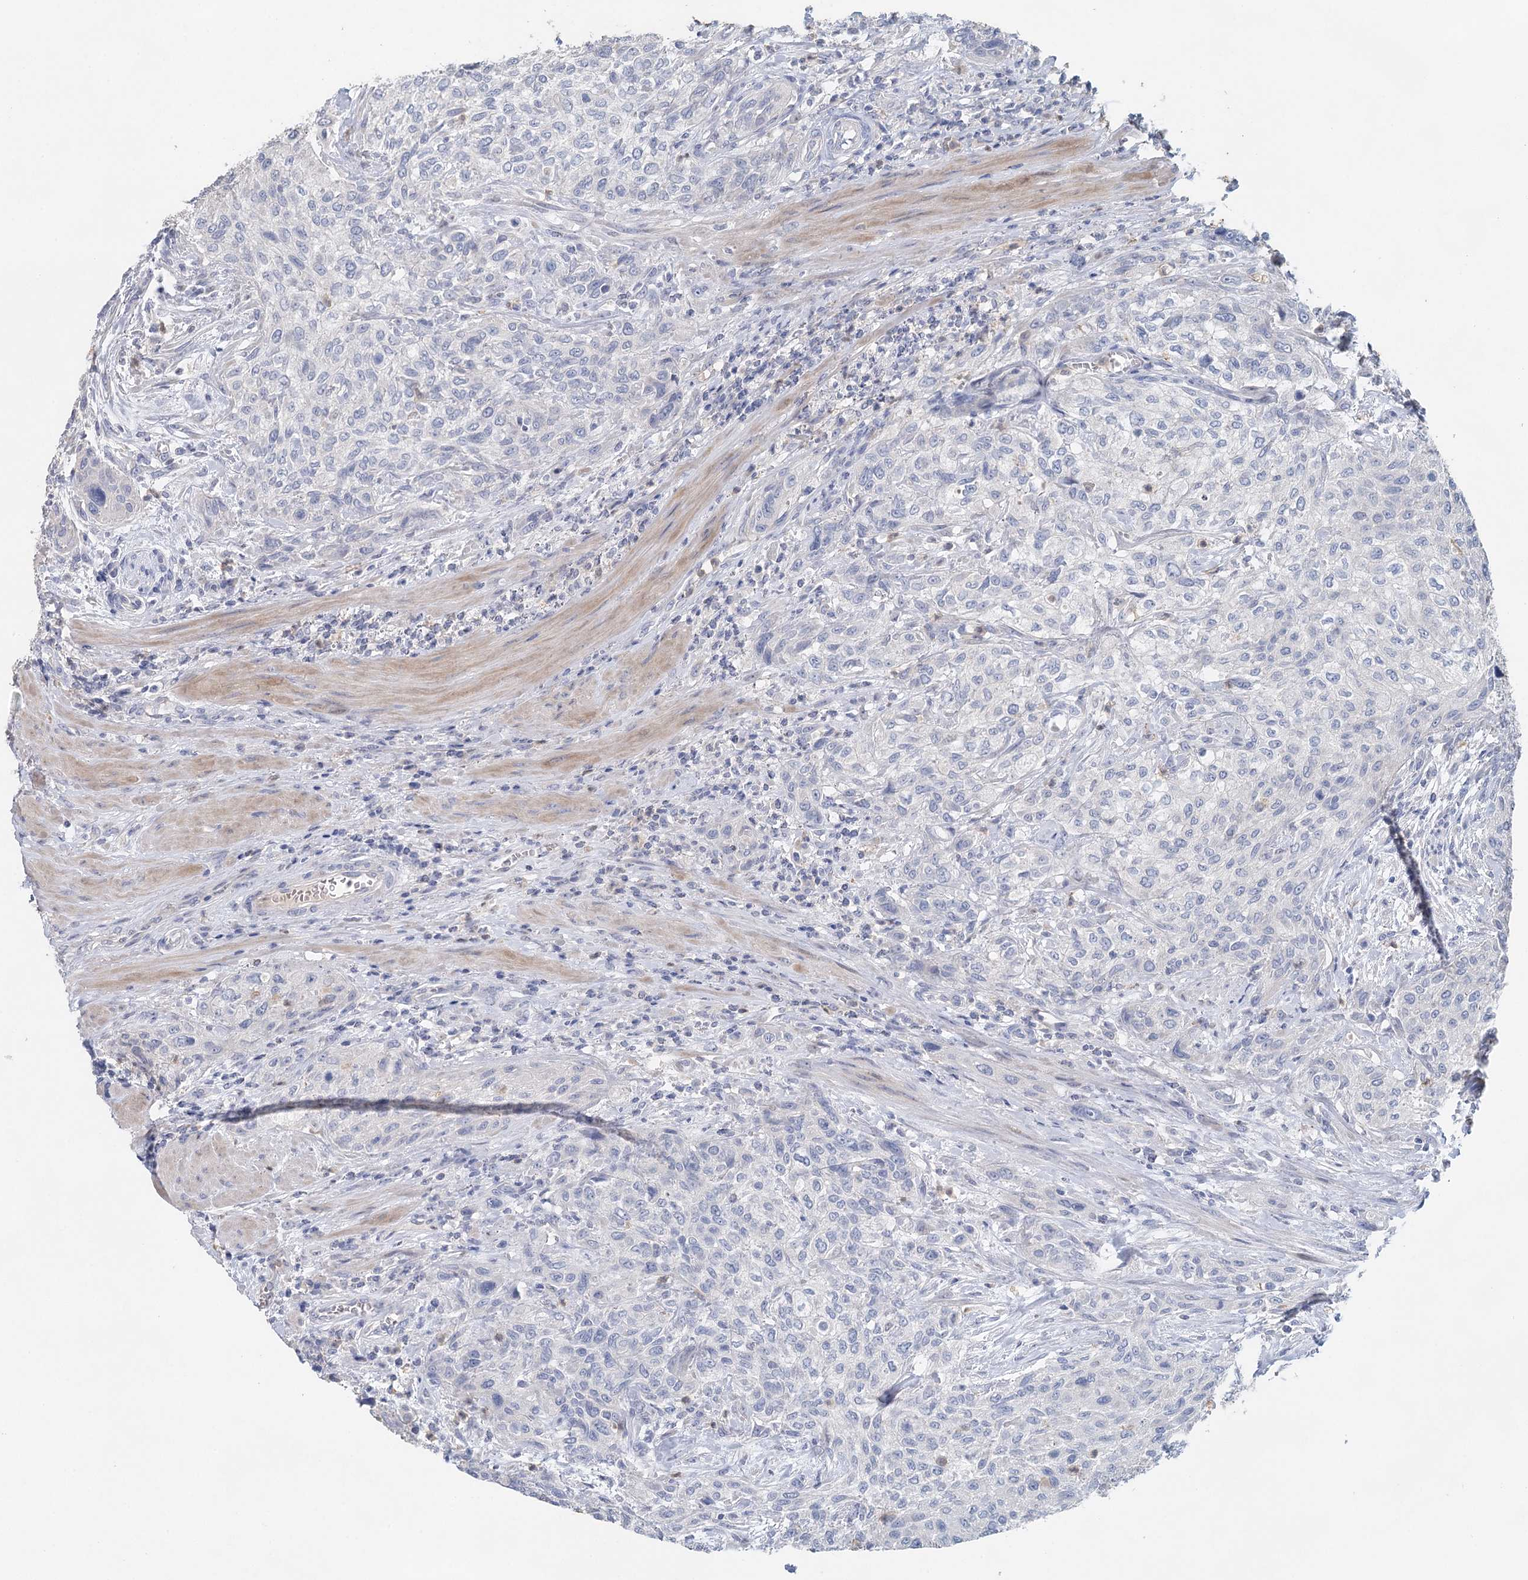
{"staining": {"intensity": "negative", "quantity": "none", "location": "none"}, "tissue": "urothelial cancer", "cell_type": "Tumor cells", "image_type": "cancer", "snomed": [{"axis": "morphology", "description": "Normal tissue, NOS"}, {"axis": "morphology", "description": "Urothelial carcinoma, NOS"}, {"axis": "topography", "description": "Urinary bladder"}, {"axis": "topography", "description": "Peripheral nerve tissue"}], "caption": "Tumor cells are negative for brown protein staining in transitional cell carcinoma. (DAB (3,3'-diaminobenzidine) immunohistochemistry (IHC), high magnification).", "gene": "MYL6B", "patient": {"sex": "male", "age": 35}}